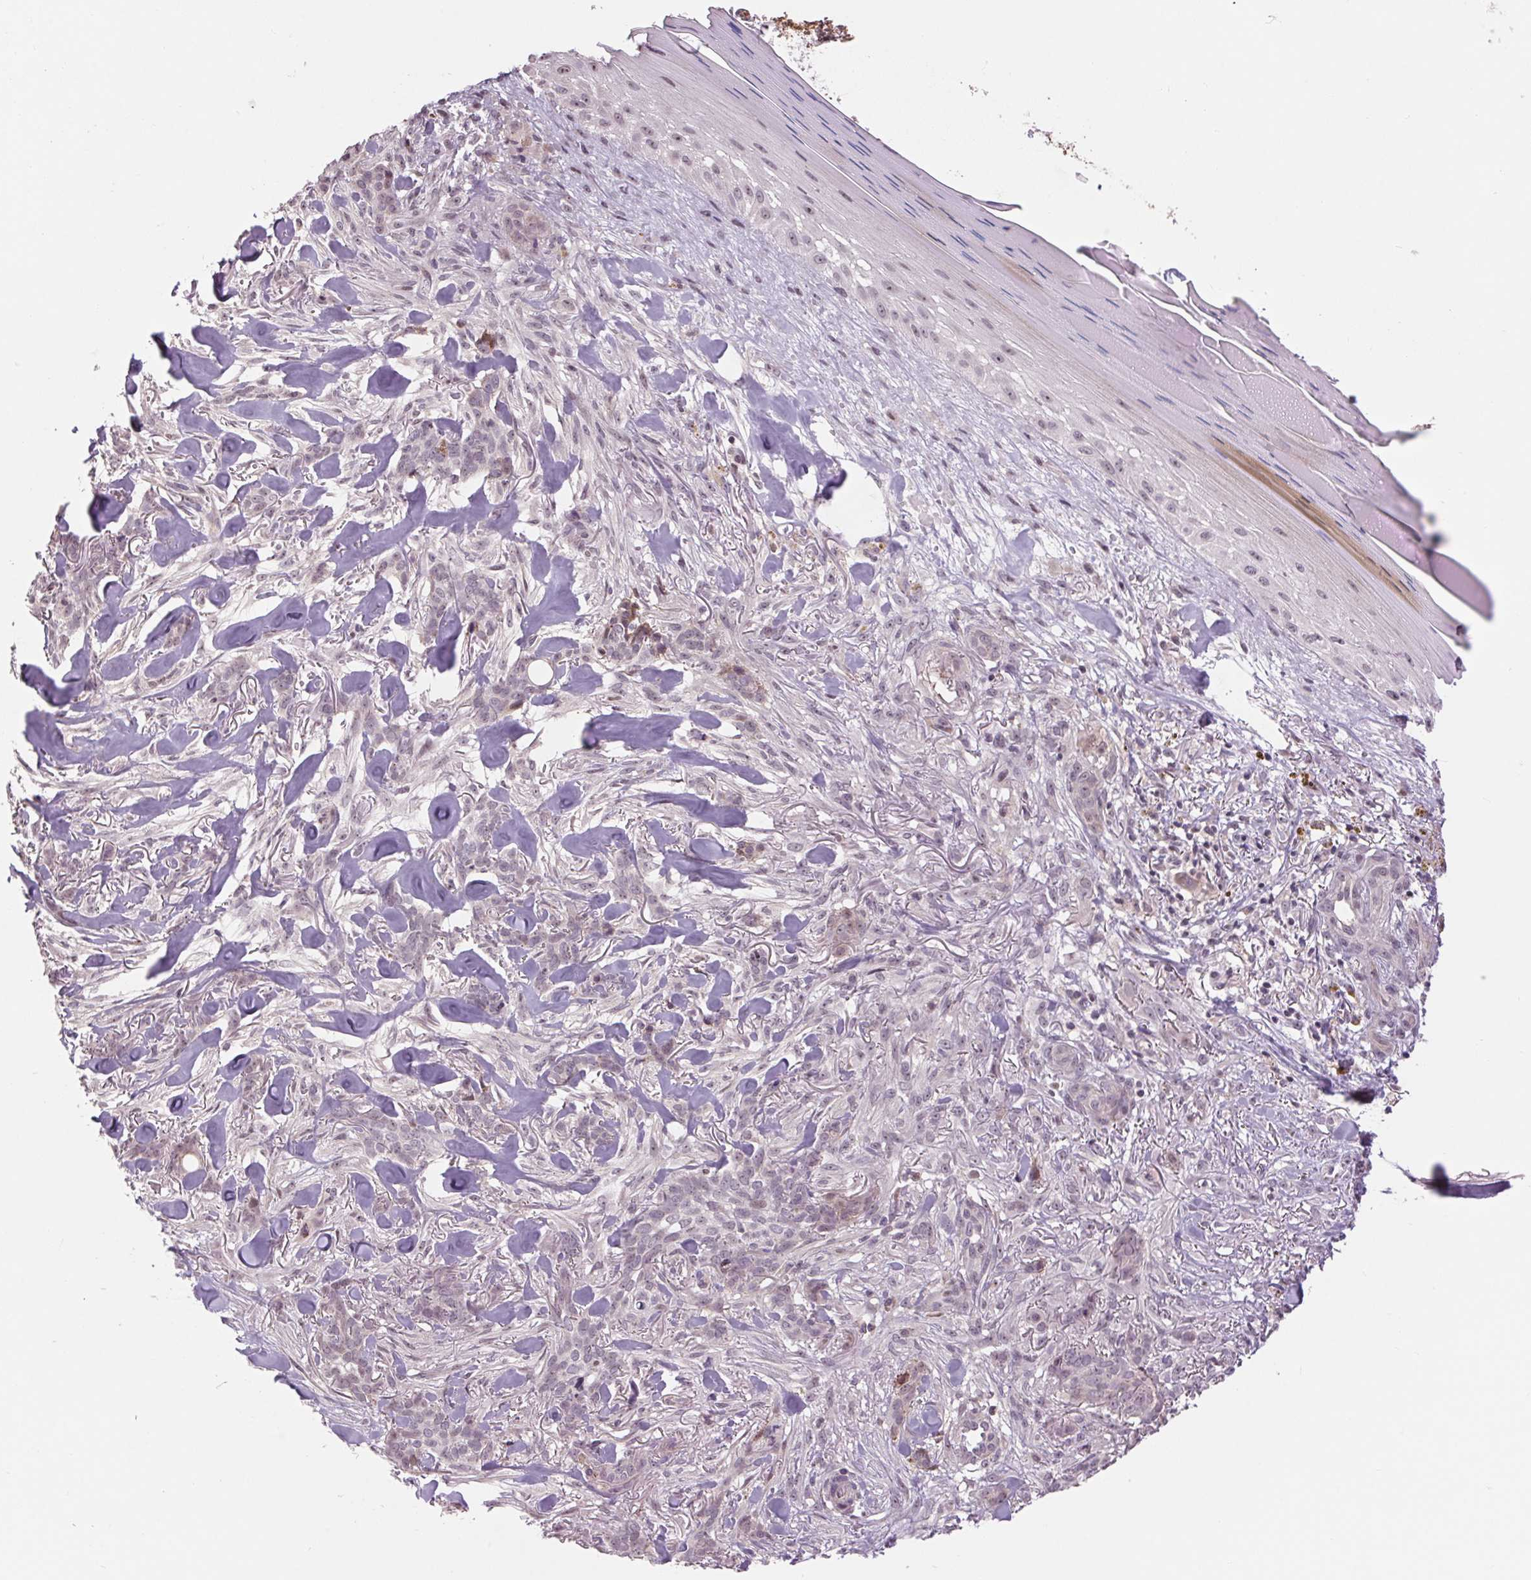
{"staining": {"intensity": "weak", "quantity": "<25%", "location": "nuclear"}, "tissue": "skin cancer", "cell_type": "Tumor cells", "image_type": "cancer", "snomed": [{"axis": "morphology", "description": "Basal cell carcinoma"}, {"axis": "topography", "description": "Skin"}], "caption": "IHC of skin cancer shows no expression in tumor cells.", "gene": "CHMP4B", "patient": {"sex": "female", "age": 61}}